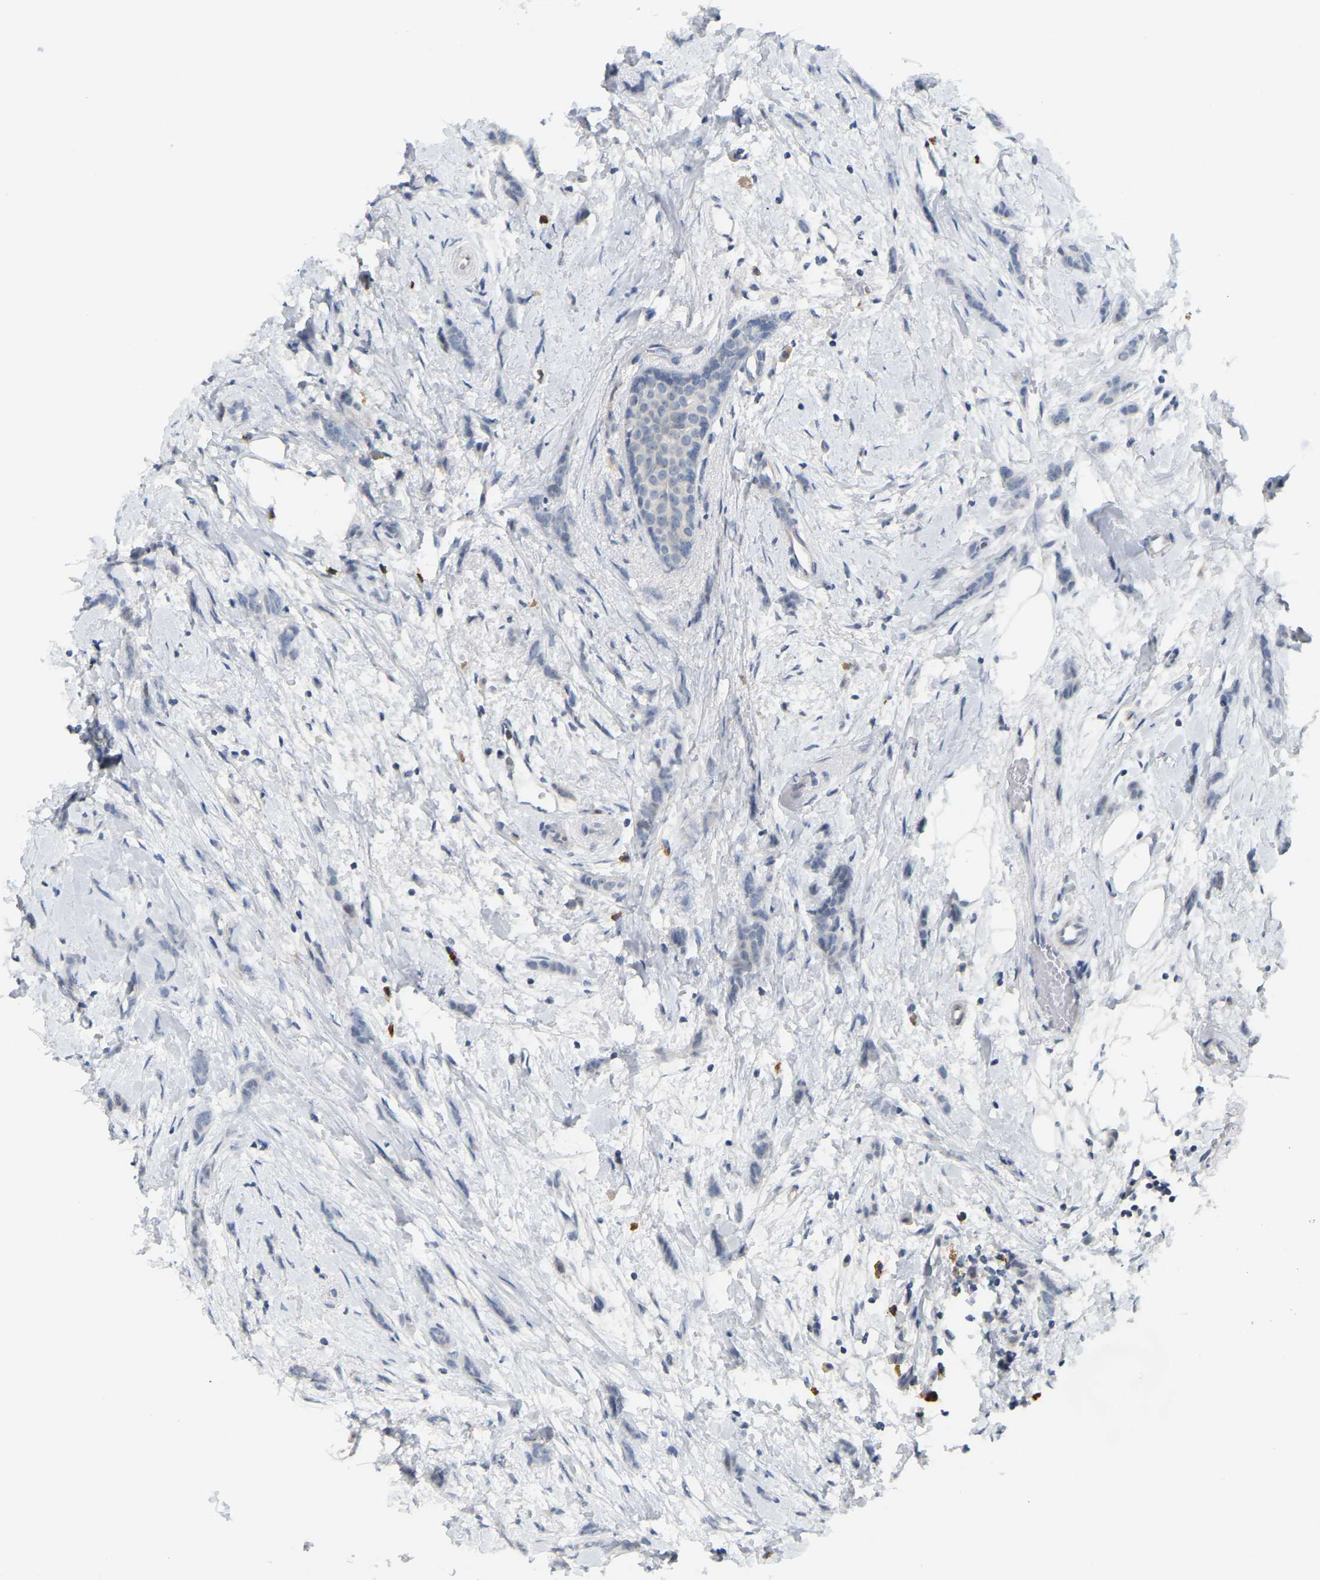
{"staining": {"intensity": "negative", "quantity": "none", "location": "none"}, "tissue": "breast cancer", "cell_type": "Tumor cells", "image_type": "cancer", "snomed": [{"axis": "morphology", "description": "Lobular carcinoma, in situ"}, {"axis": "morphology", "description": "Lobular carcinoma"}, {"axis": "topography", "description": "Breast"}], "caption": "Human breast lobular carcinoma in situ stained for a protein using immunohistochemistry shows no expression in tumor cells.", "gene": "BRF2", "patient": {"sex": "female", "age": 41}}